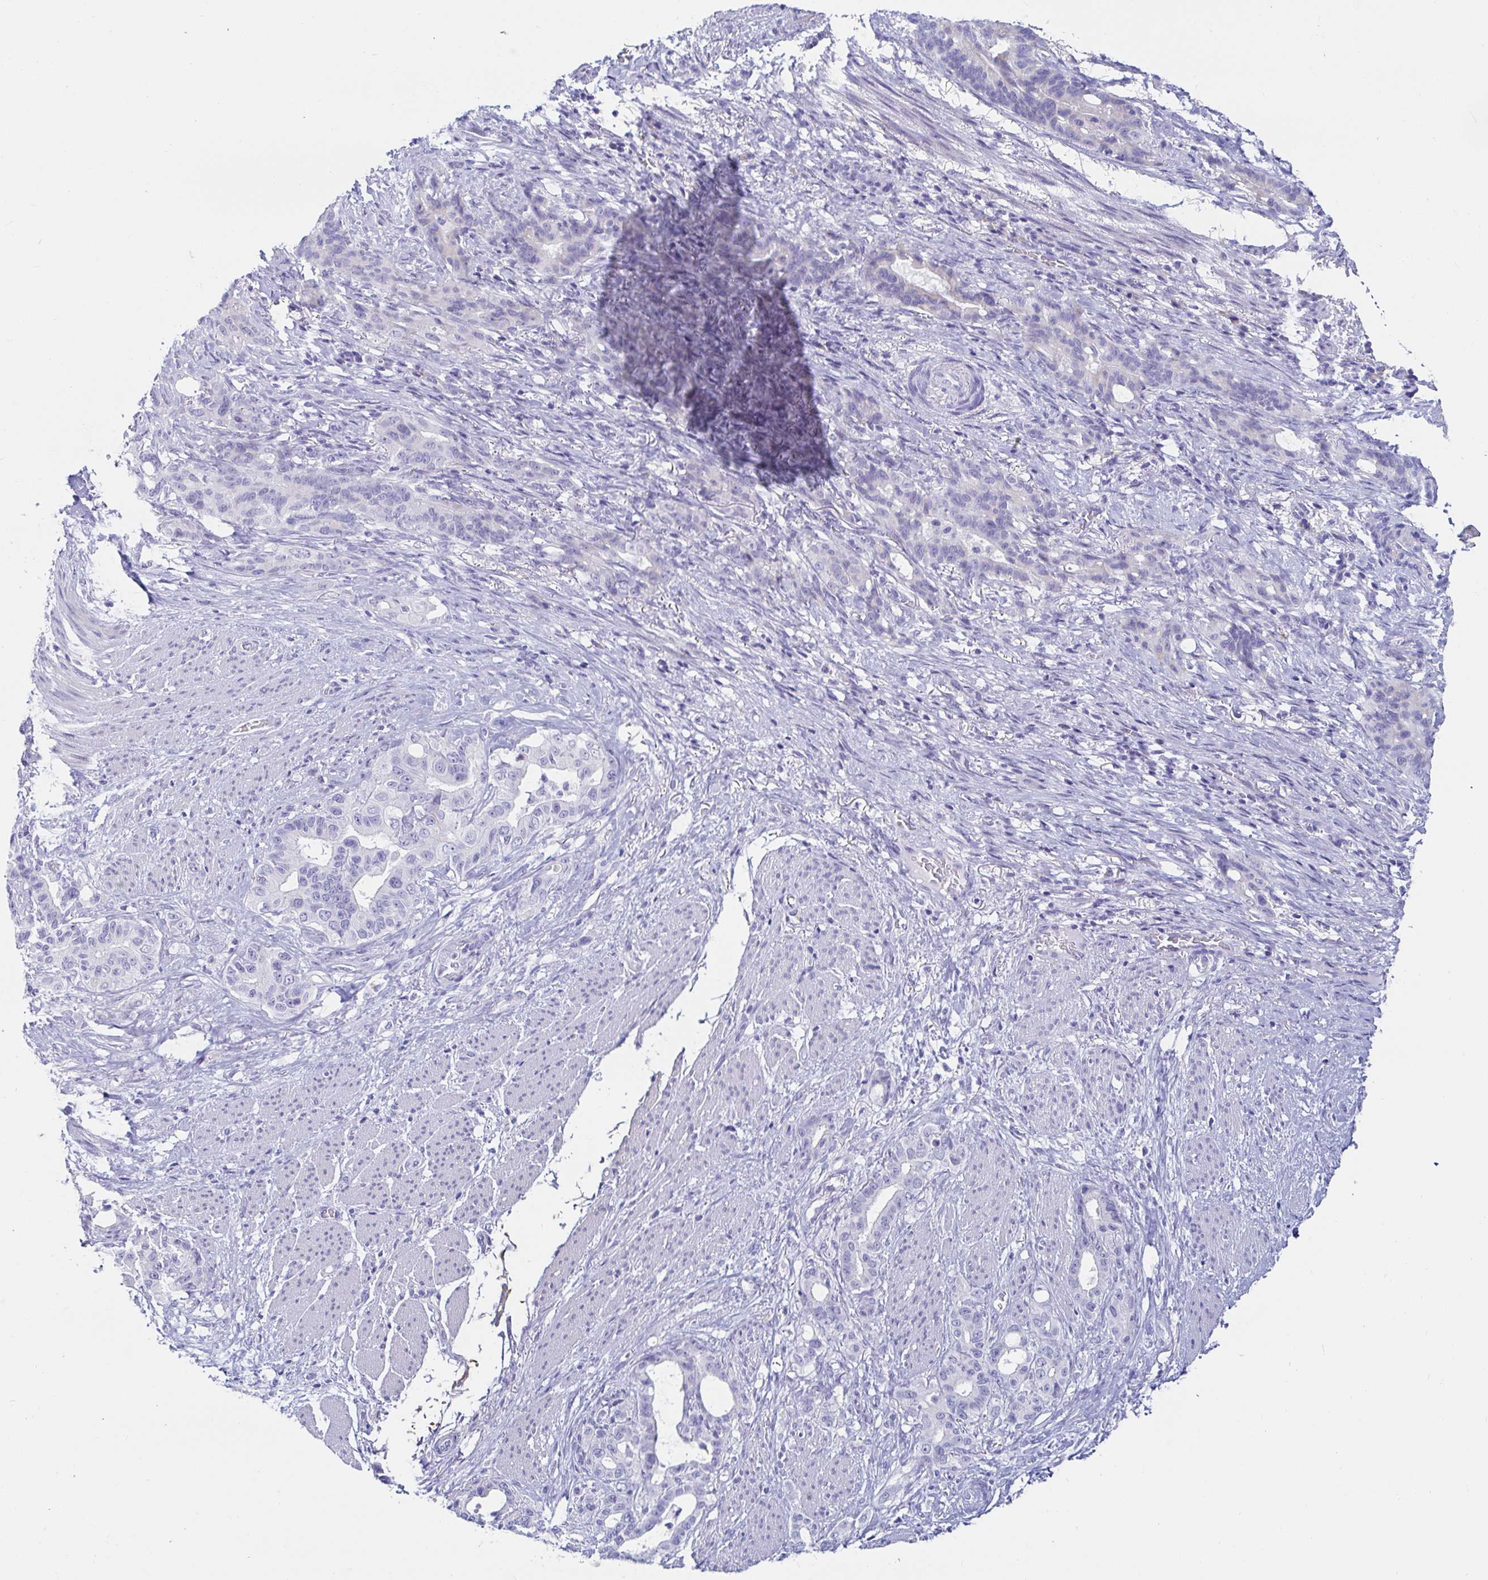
{"staining": {"intensity": "negative", "quantity": "none", "location": "none"}, "tissue": "stomach cancer", "cell_type": "Tumor cells", "image_type": "cancer", "snomed": [{"axis": "morphology", "description": "Normal tissue, NOS"}, {"axis": "morphology", "description": "Adenocarcinoma, NOS"}, {"axis": "topography", "description": "Esophagus"}, {"axis": "topography", "description": "Stomach, upper"}], "caption": "Tumor cells are negative for brown protein staining in stomach cancer (adenocarcinoma). (DAB (3,3'-diaminobenzidine) immunohistochemistry (IHC) with hematoxylin counter stain).", "gene": "C4orf17", "patient": {"sex": "male", "age": 62}}